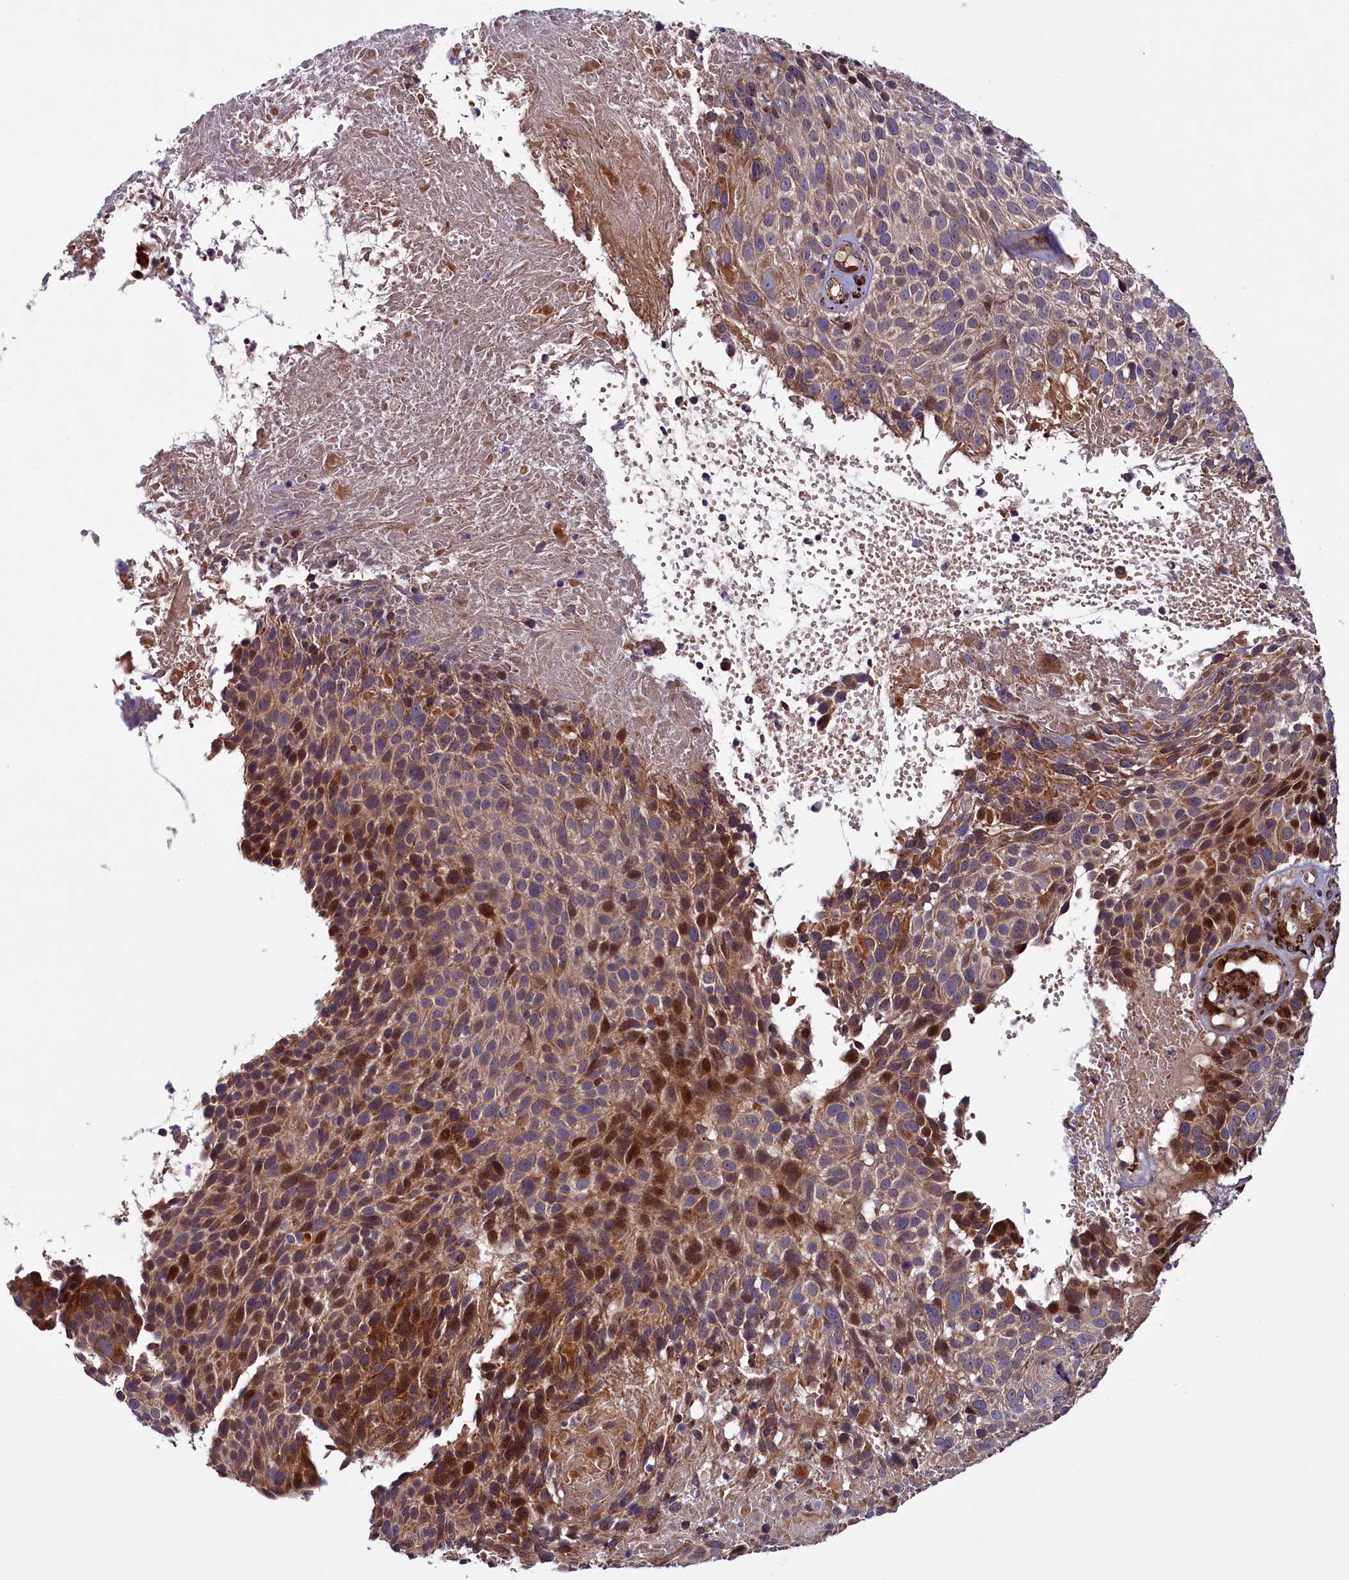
{"staining": {"intensity": "moderate", "quantity": "25%-75%", "location": "cytoplasmic/membranous,nuclear"}, "tissue": "cervical cancer", "cell_type": "Tumor cells", "image_type": "cancer", "snomed": [{"axis": "morphology", "description": "Squamous cell carcinoma, NOS"}, {"axis": "topography", "description": "Cervix"}], "caption": "Protein analysis of cervical cancer tissue shows moderate cytoplasmic/membranous and nuclear expression in approximately 25%-75% of tumor cells.", "gene": "ARRDC4", "patient": {"sex": "female", "age": 74}}